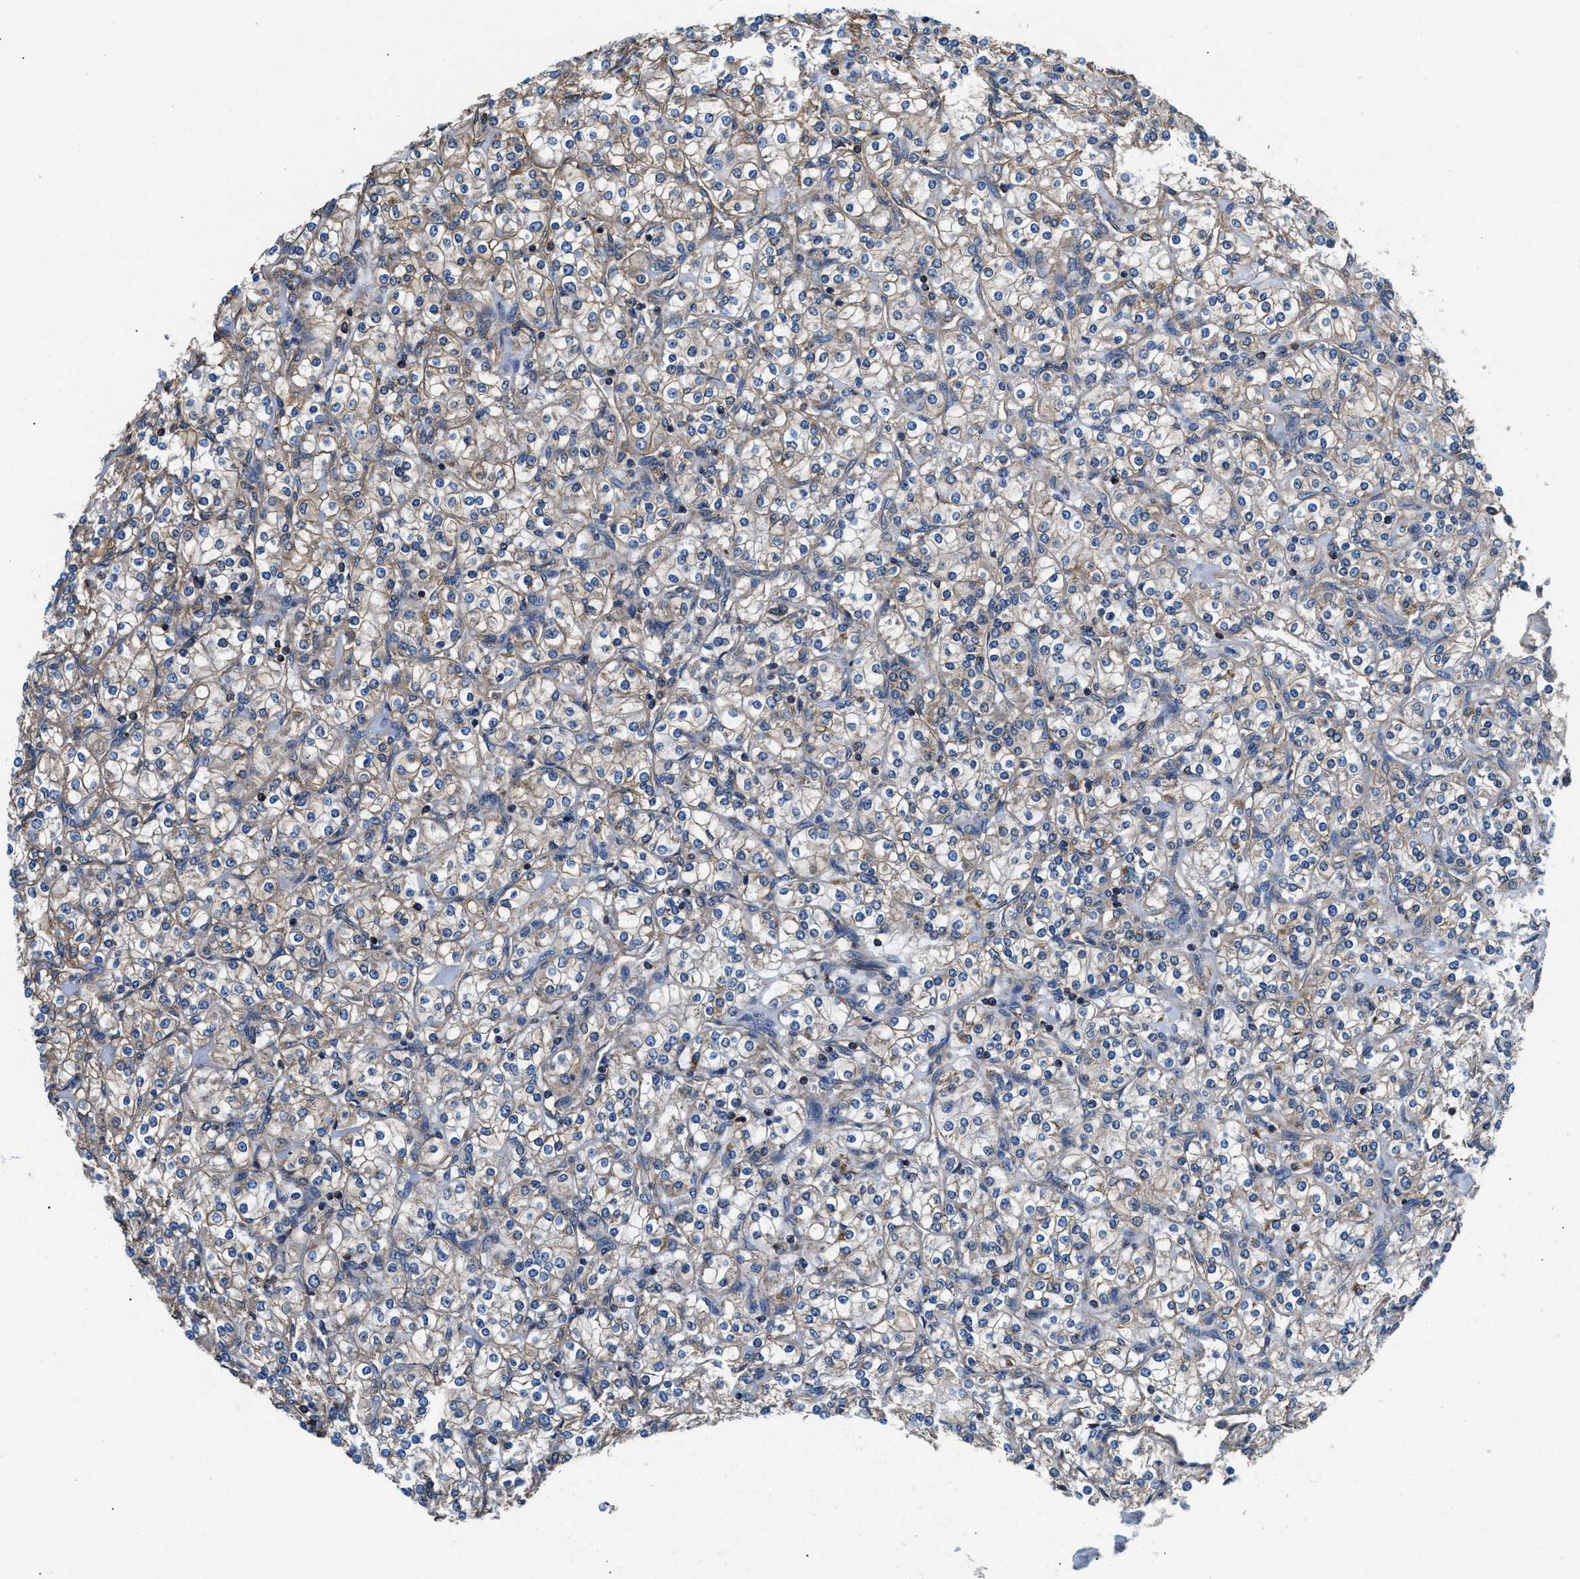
{"staining": {"intensity": "weak", "quantity": ">75%", "location": "cytoplasmic/membranous"}, "tissue": "renal cancer", "cell_type": "Tumor cells", "image_type": "cancer", "snomed": [{"axis": "morphology", "description": "Adenocarcinoma, NOS"}, {"axis": "topography", "description": "Kidney"}], "caption": "Renal cancer stained with immunohistochemistry (IHC) exhibits weak cytoplasmic/membranous staining in approximately >75% of tumor cells.", "gene": "NKTR", "patient": {"sex": "male", "age": 77}}